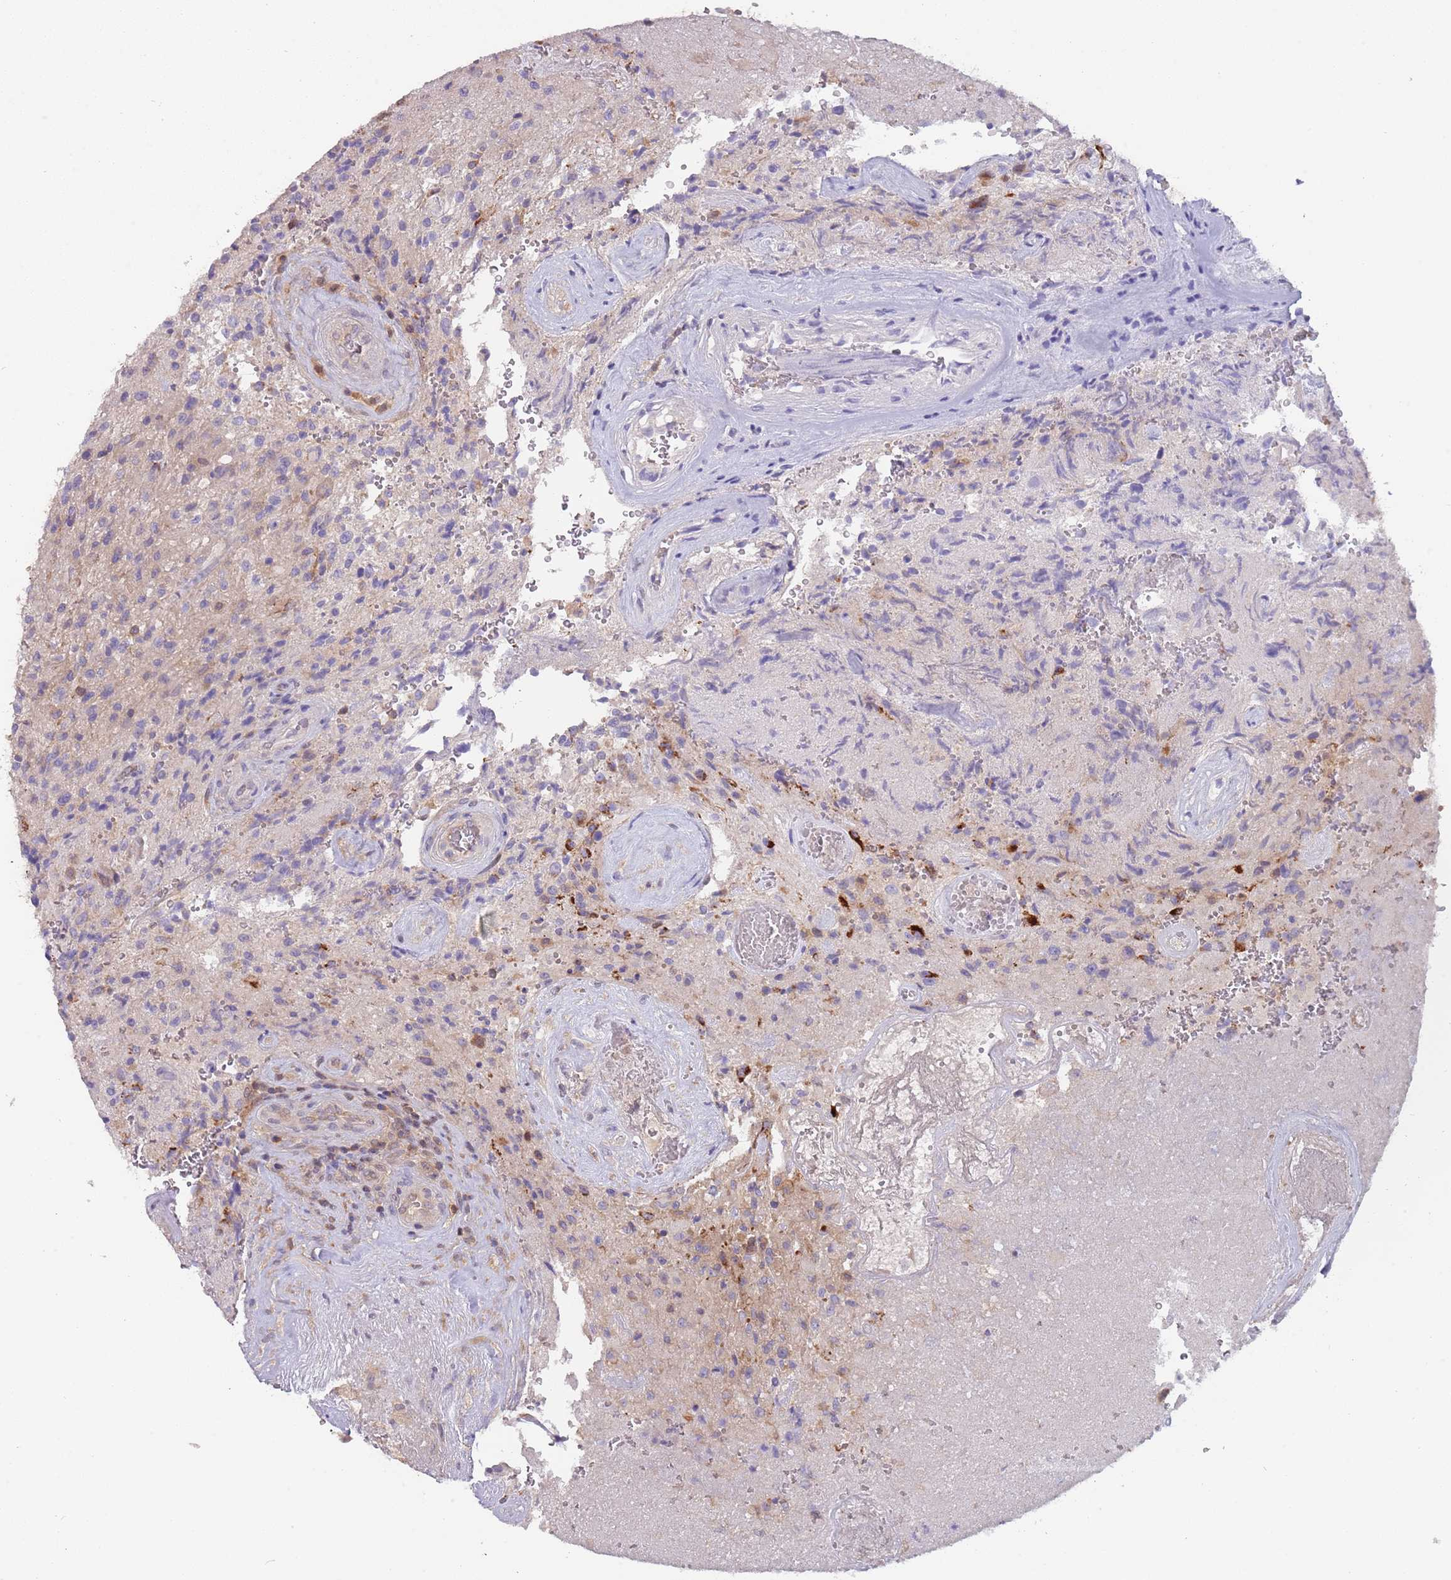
{"staining": {"intensity": "negative", "quantity": "none", "location": "none"}, "tissue": "glioma", "cell_type": "Tumor cells", "image_type": "cancer", "snomed": [{"axis": "morphology", "description": "Normal tissue, NOS"}, {"axis": "morphology", "description": "Glioma, malignant, High grade"}, {"axis": "topography", "description": "Cerebral cortex"}], "caption": "Tumor cells are negative for protein expression in human high-grade glioma (malignant). (DAB (3,3'-diaminobenzidine) immunohistochemistry visualized using brightfield microscopy, high magnification).", "gene": "GSDMD", "patient": {"sex": "male", "age": 56}}